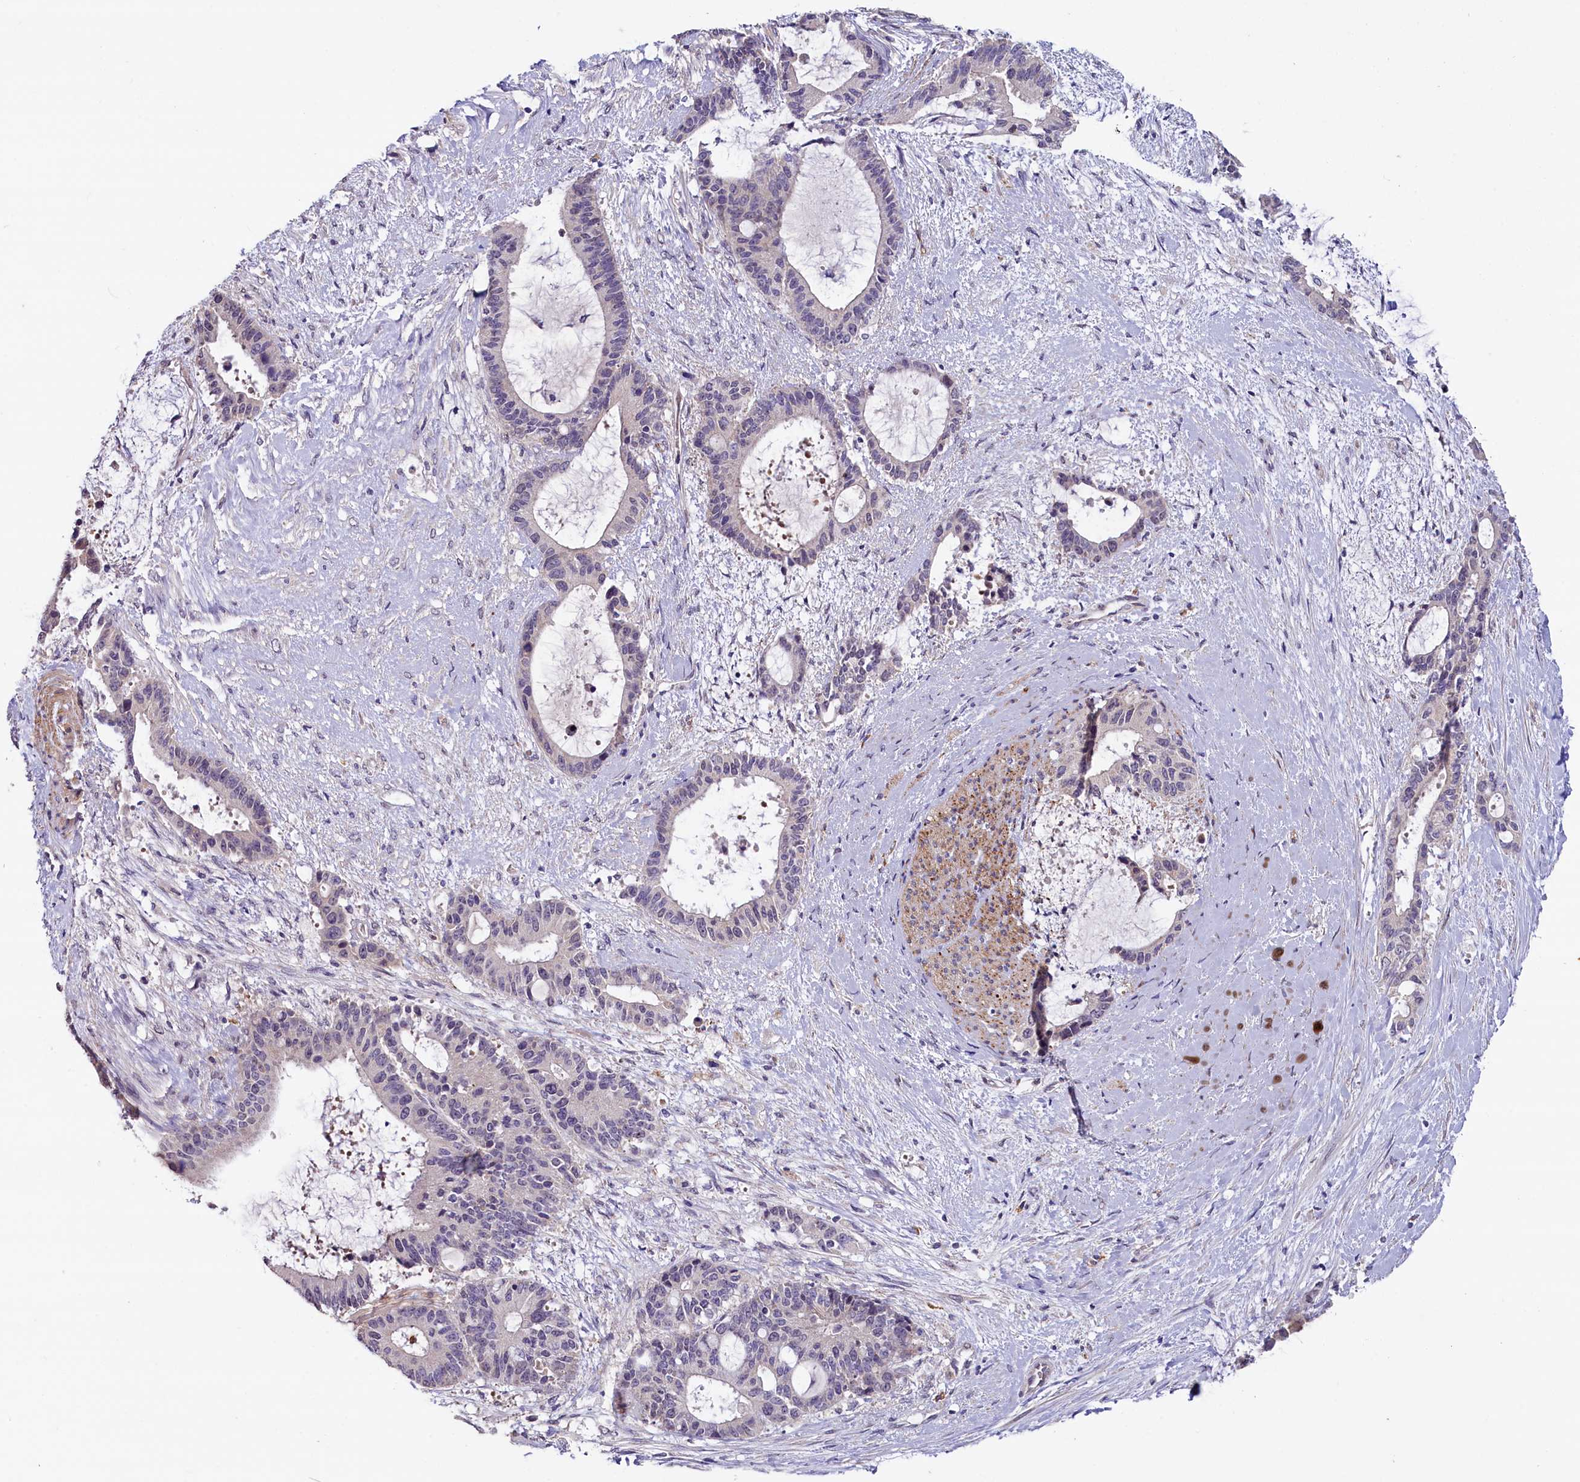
{"staining": {"intensity": "negative", "quantity": "none", "location": "none"}, "tissue": "liver cancer", "cell_type": "Tumor cells", "image_type": "cancer", "snomed": [{"axis": "morphology", "description": "Normal tissue, NOS"}, {"axis": "morphology", "description": "Cholangiocarcinoma"}, {"axis": "topography", "description": "Liver"}, {"axis": "topography", "description": "Peripheral nerve tissue"}], "caption": "Histopathology image shows no protein expression in tumor cells of cholangiocarcinoma (liver) tissue.", "gene": "SLC39A6", "patient": {"sex": "female", "age": 73}}